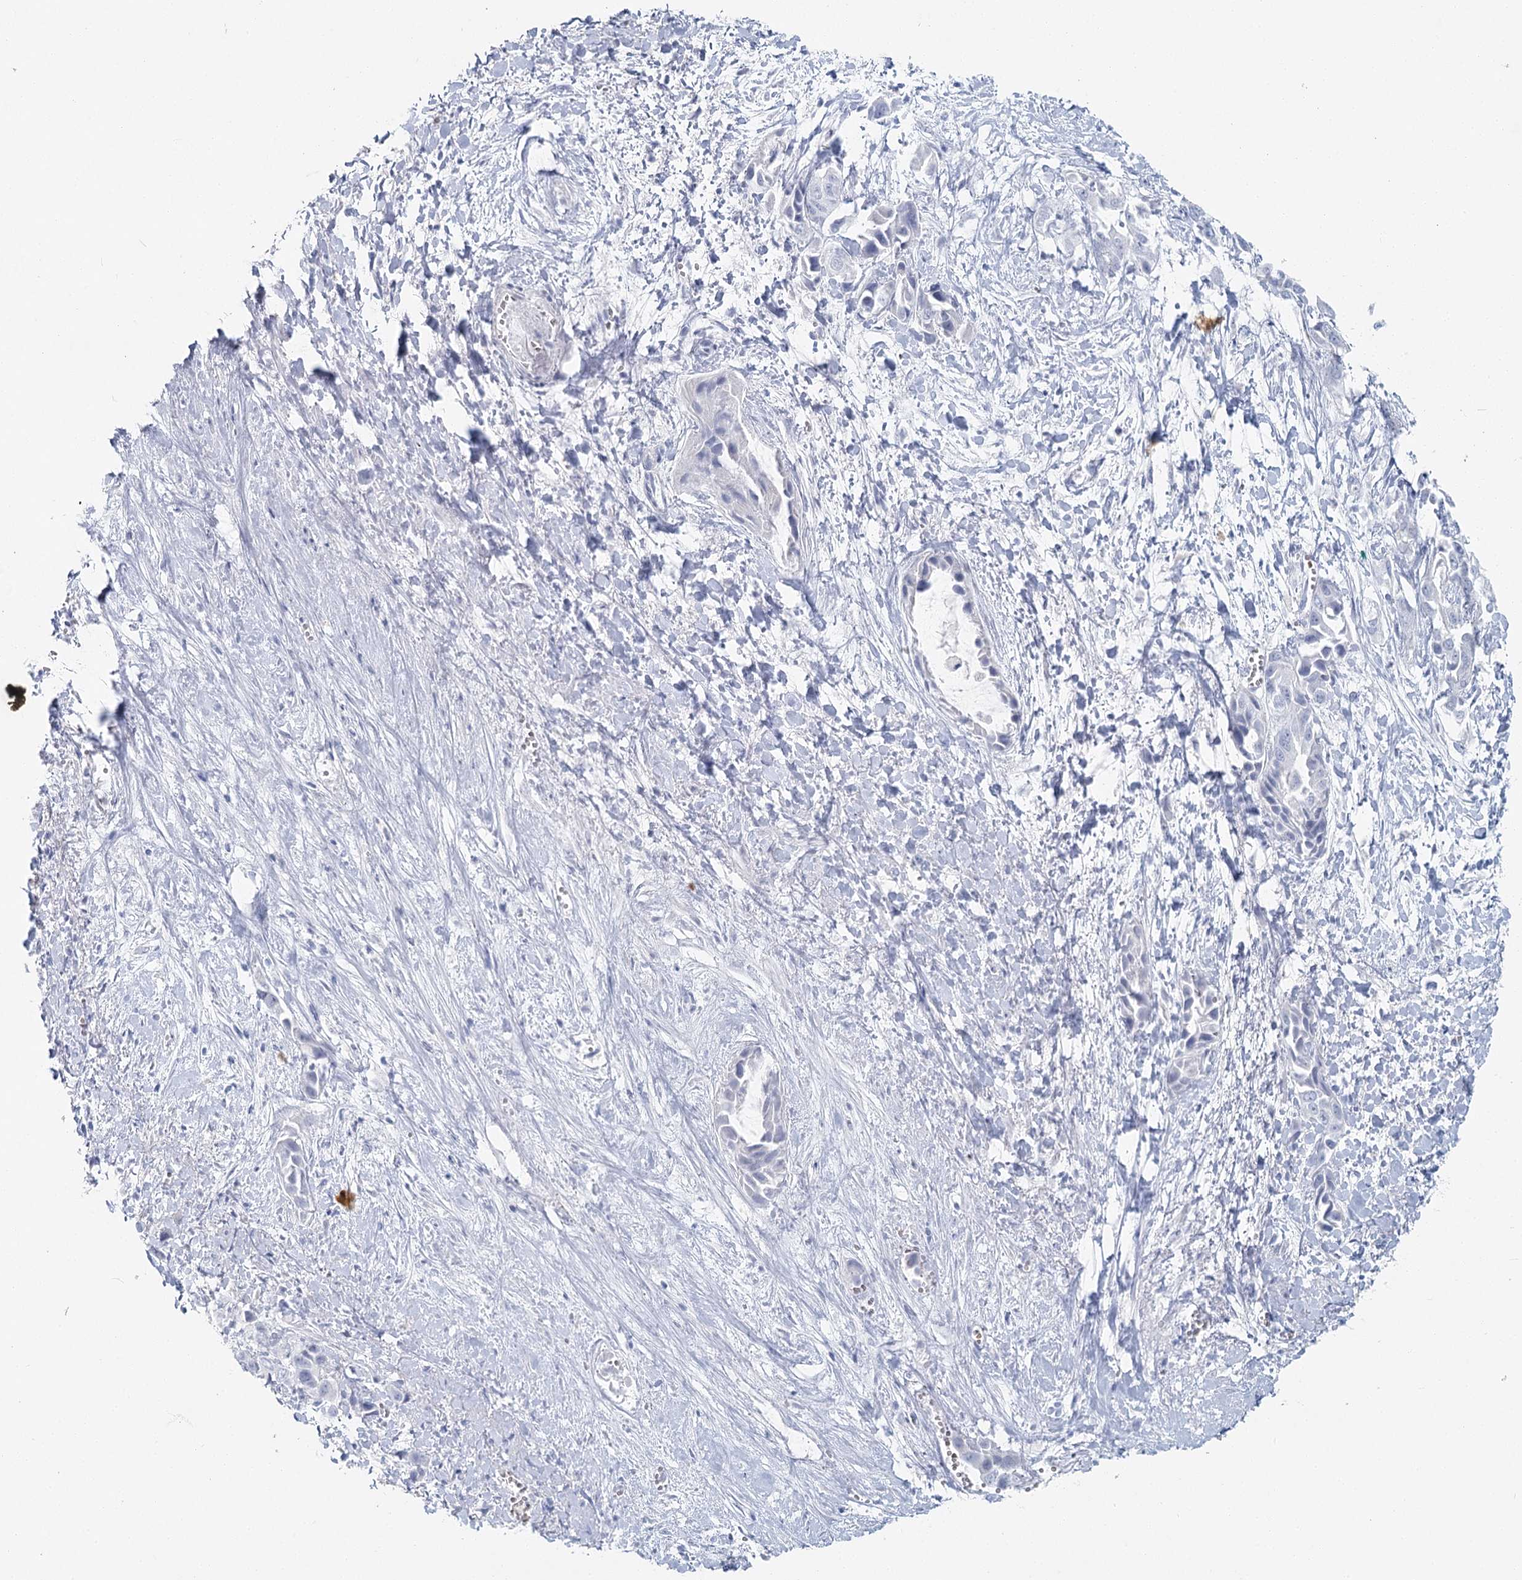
{"staining": {"intensity": "negative", "quantity": "none", "location": "none"}, "tissue": "liver cancer", "cell_type": "Tumor cells", "image_type": "cancer", "snomed": [{"axis": "morphology", "description": "Cholangiocarcinoma"}, {"axis": "topography", "description": "Liver"}], "caption": "The histopathology image demonstrates no significant staining in tumor cells of liver cancer (cholangiocarcinoma). (IHC, brightfield microscopy, high magnification).", "gene": "IFIT5", "patient": {"sex": "female", "age": 52}}